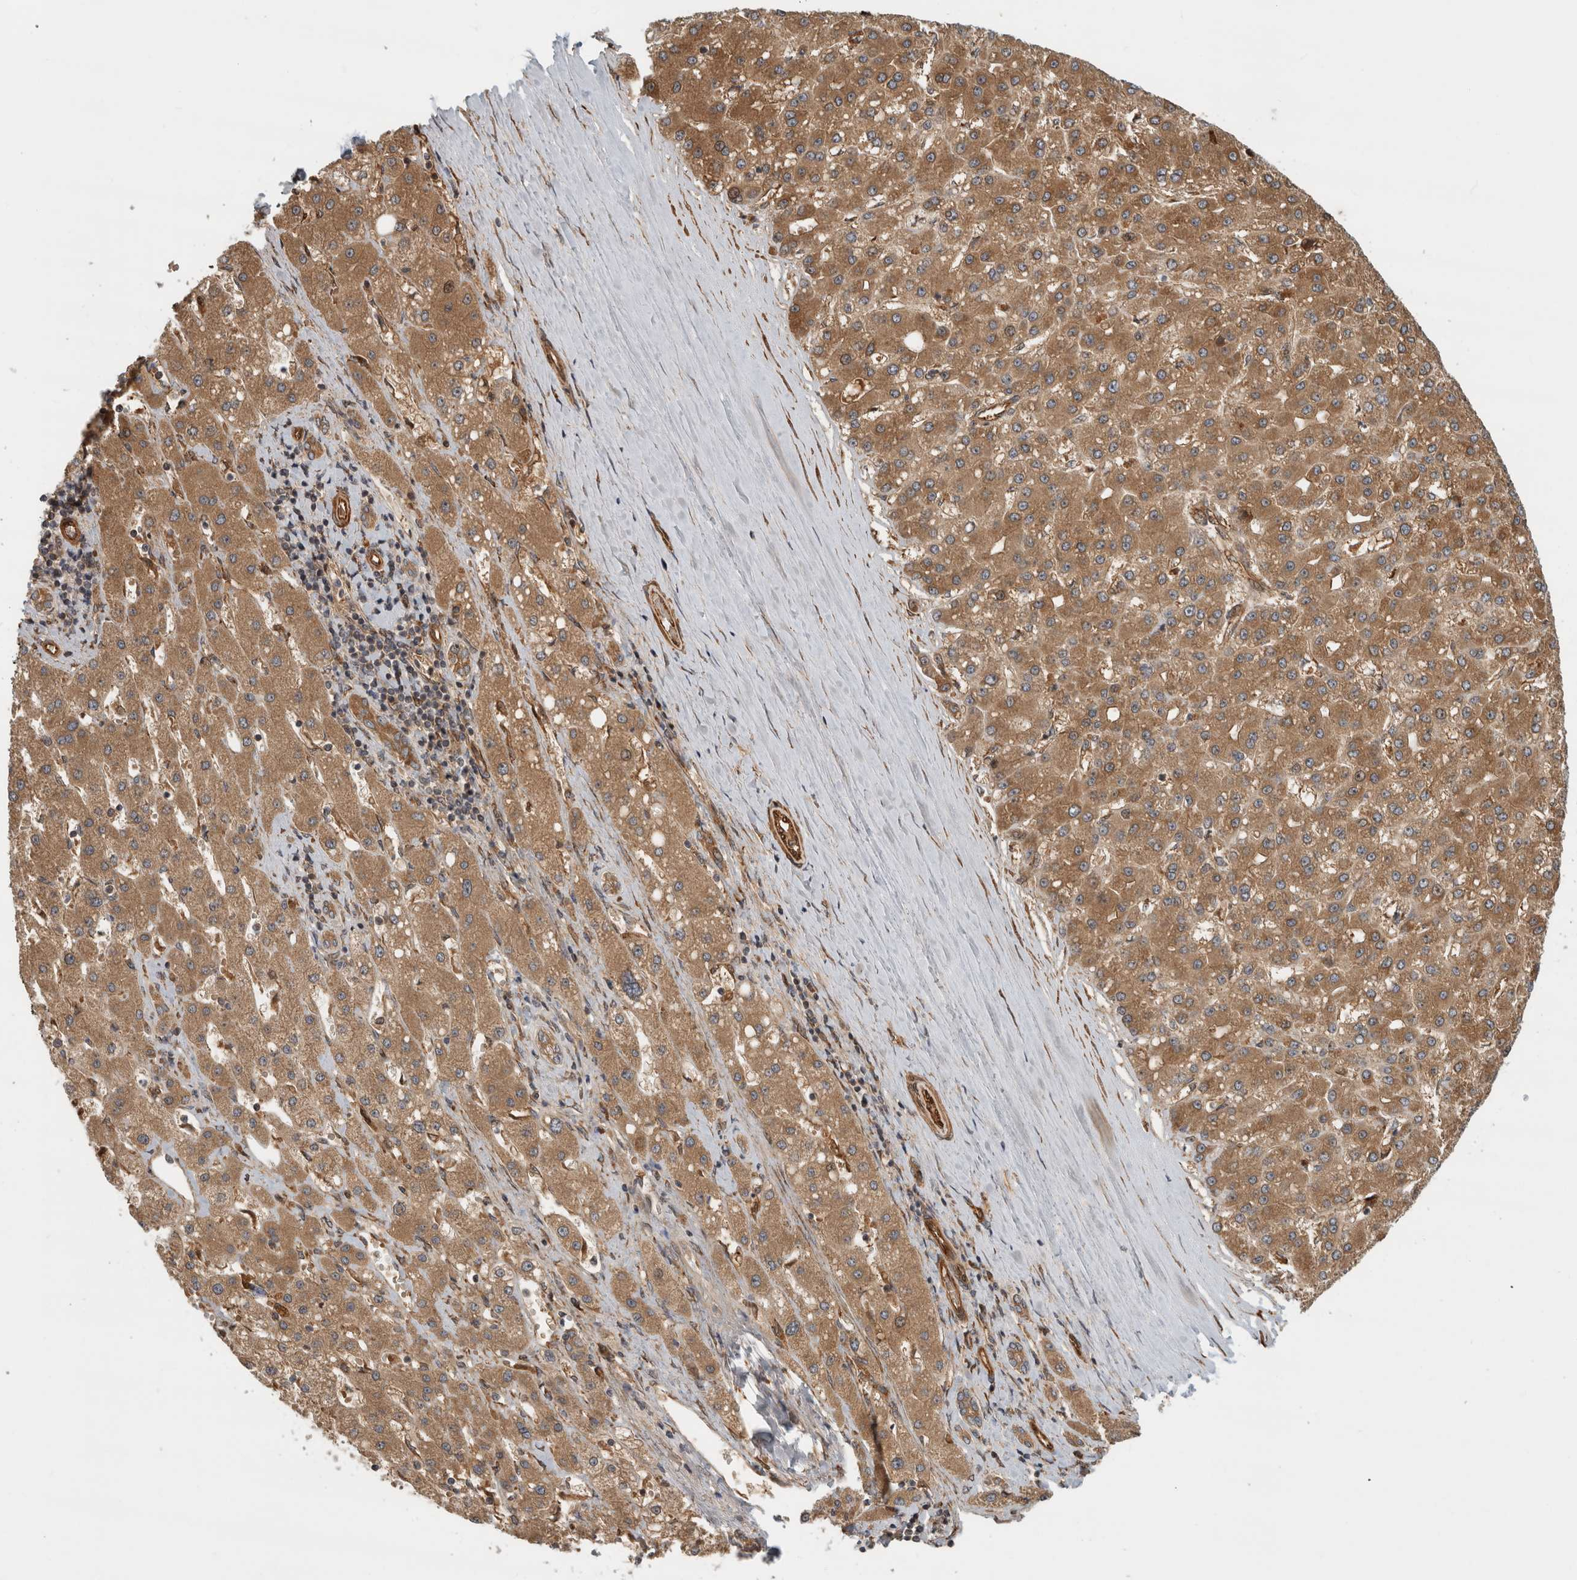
{"staining": {"intensity": "moderate", "quantity": ">75%", "location": "cytoplasmic/membranous"}, "tissue": "liver cancer", "cell_type": "Tumor cells", "image_type": "cancer", "snomed": [{"axis": "morphology", "description": "Carcinoma, Hepatocellular, NOS"}, {"axis": "topography", "description": "Liver"}], "caption": "This photomicrograph displays immunohistochemistry (IHC) staining of human liver cancer, with medium moderate cytoplasmic/membranous positivity in approximately >75% of tumor cells.", "gene": "TUBD1", "patient": {"sex": "male", "age": 67}}